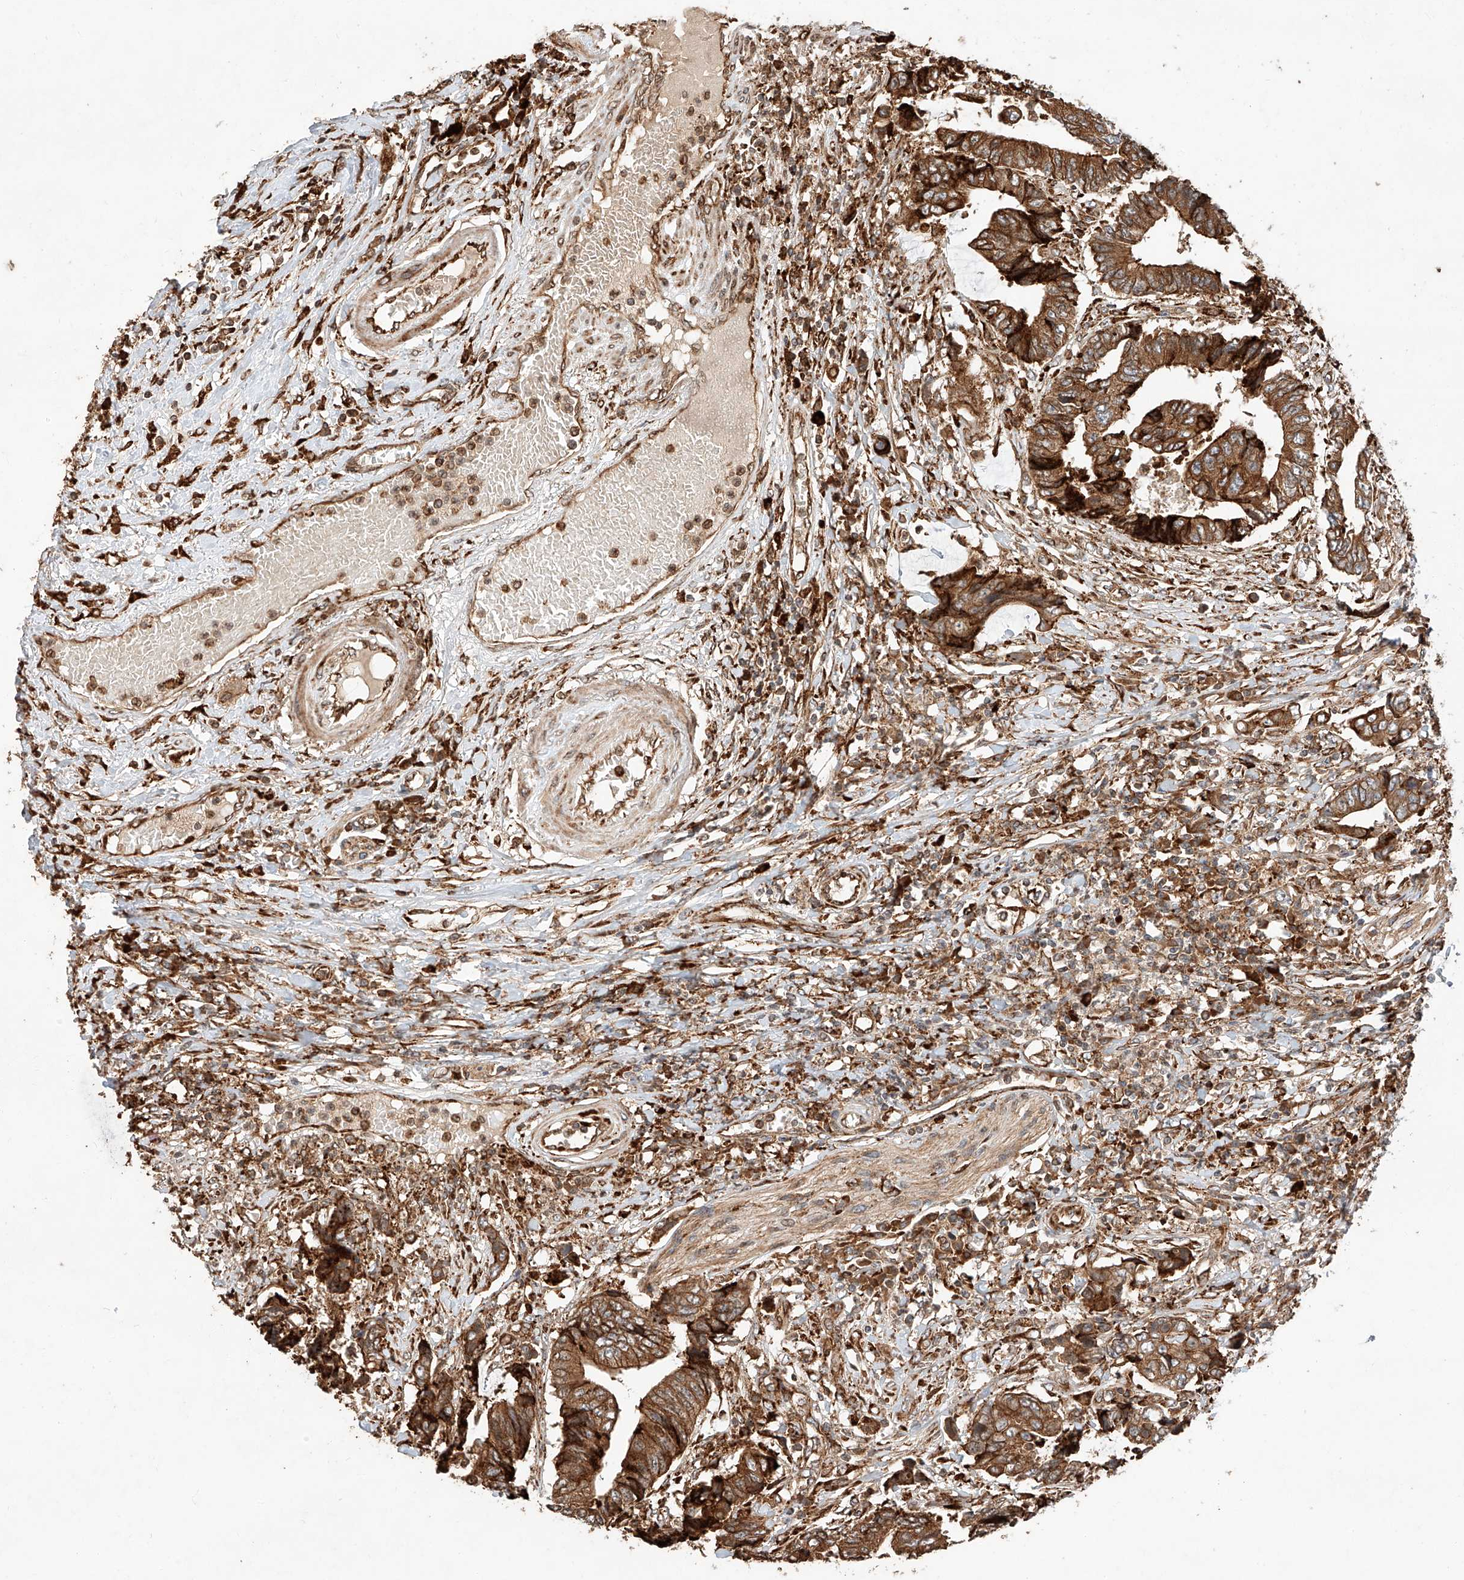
{"staining": {"intensity": "strong", "quantity": ">75%", "location": "cytoplasmic/membranous"}, "tissue": "colorectal cancer", "cell_type": "Tumor cells", "image_type": "cancer", "snomed": [{"axis": "morphology", "description": "Adenocarcinoma, NOS"}, {"axis": "topography", "description": "Rectum"}], "caption": "A histopathology image of human colorectal cancer stained for a protein shows strong cytoplasmic/membranous brown staining in tumor cells.", "gene": "ZNF84", "patient": {"sex": "male", "age": 84}}